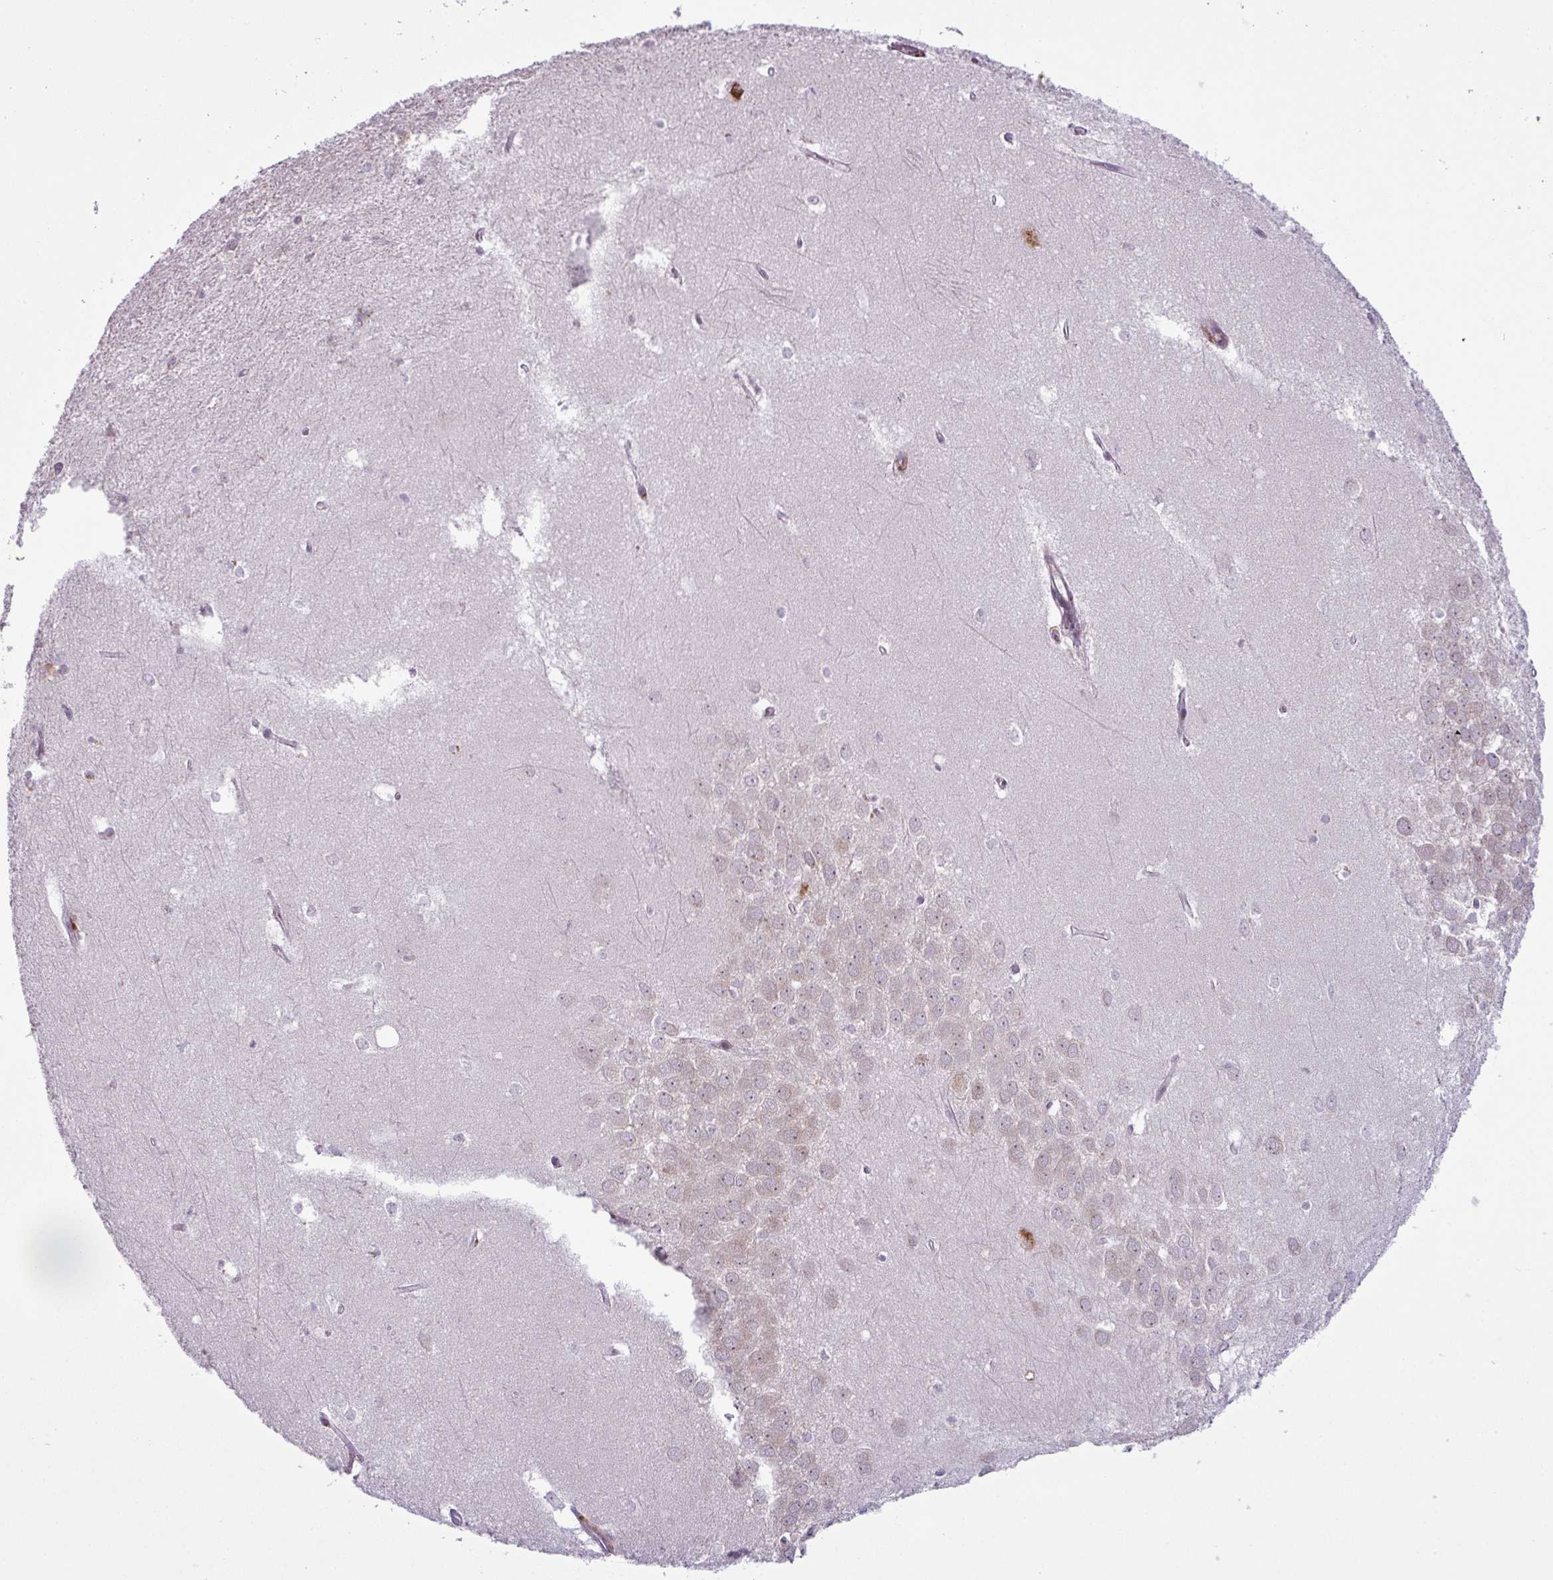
{"staining": {"intensity": "negative", "quantity": "none", "location": "none"}, "tissue": "hippocampus", "cell_type": "Glial cells", "image_type": "normal", "snomed": [{"axis": "morphology", "description": "Normal tissue, NOS"}, {"axis": "topography", "description": "Hippocampus"}], "caption": "IHC of benign hippocampus reveals no staining in glial cells.", "gene": "MAP7D2", "patient": {"sex": "female", "age": 64}}